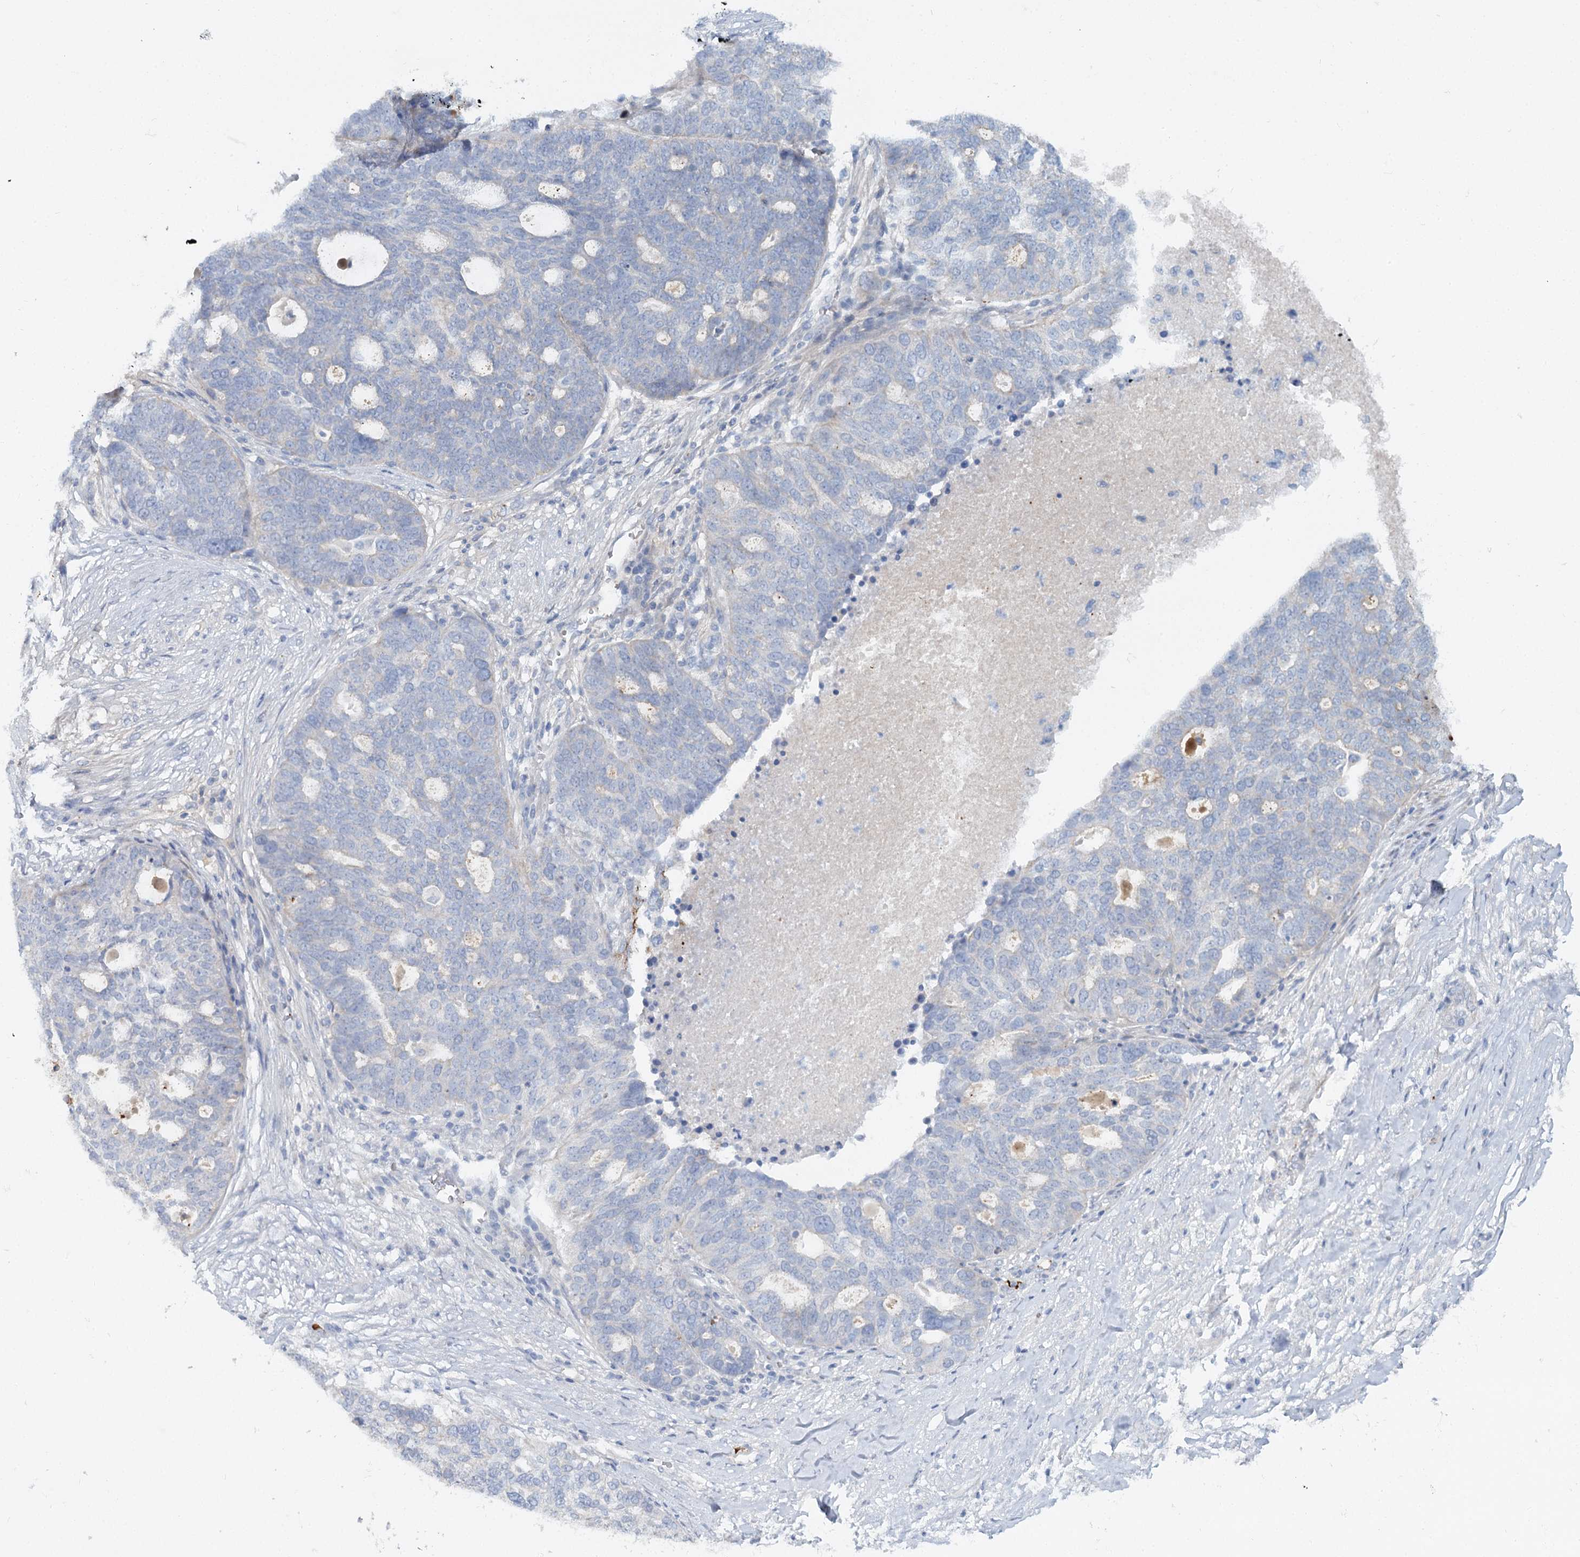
{"staining": {"intensity": "negative", "quantity": "none", "location": "none"}, "tissue": "ovarian cancer", "cell_type": "Tumor cells", "image_type": "cancer", "snomed": [{"axis": "morphology", "description": "Cystadenocarcinoma, serous, NOS"}, {"axis": "topography", "description": "Ovary"}], "caption": "Ovarian cancer was stained to show a protein in brown. There is no significant staining in tumor cells.", "gene": "ALKBH8", "patient": {"sex": "female", "age": 59}}